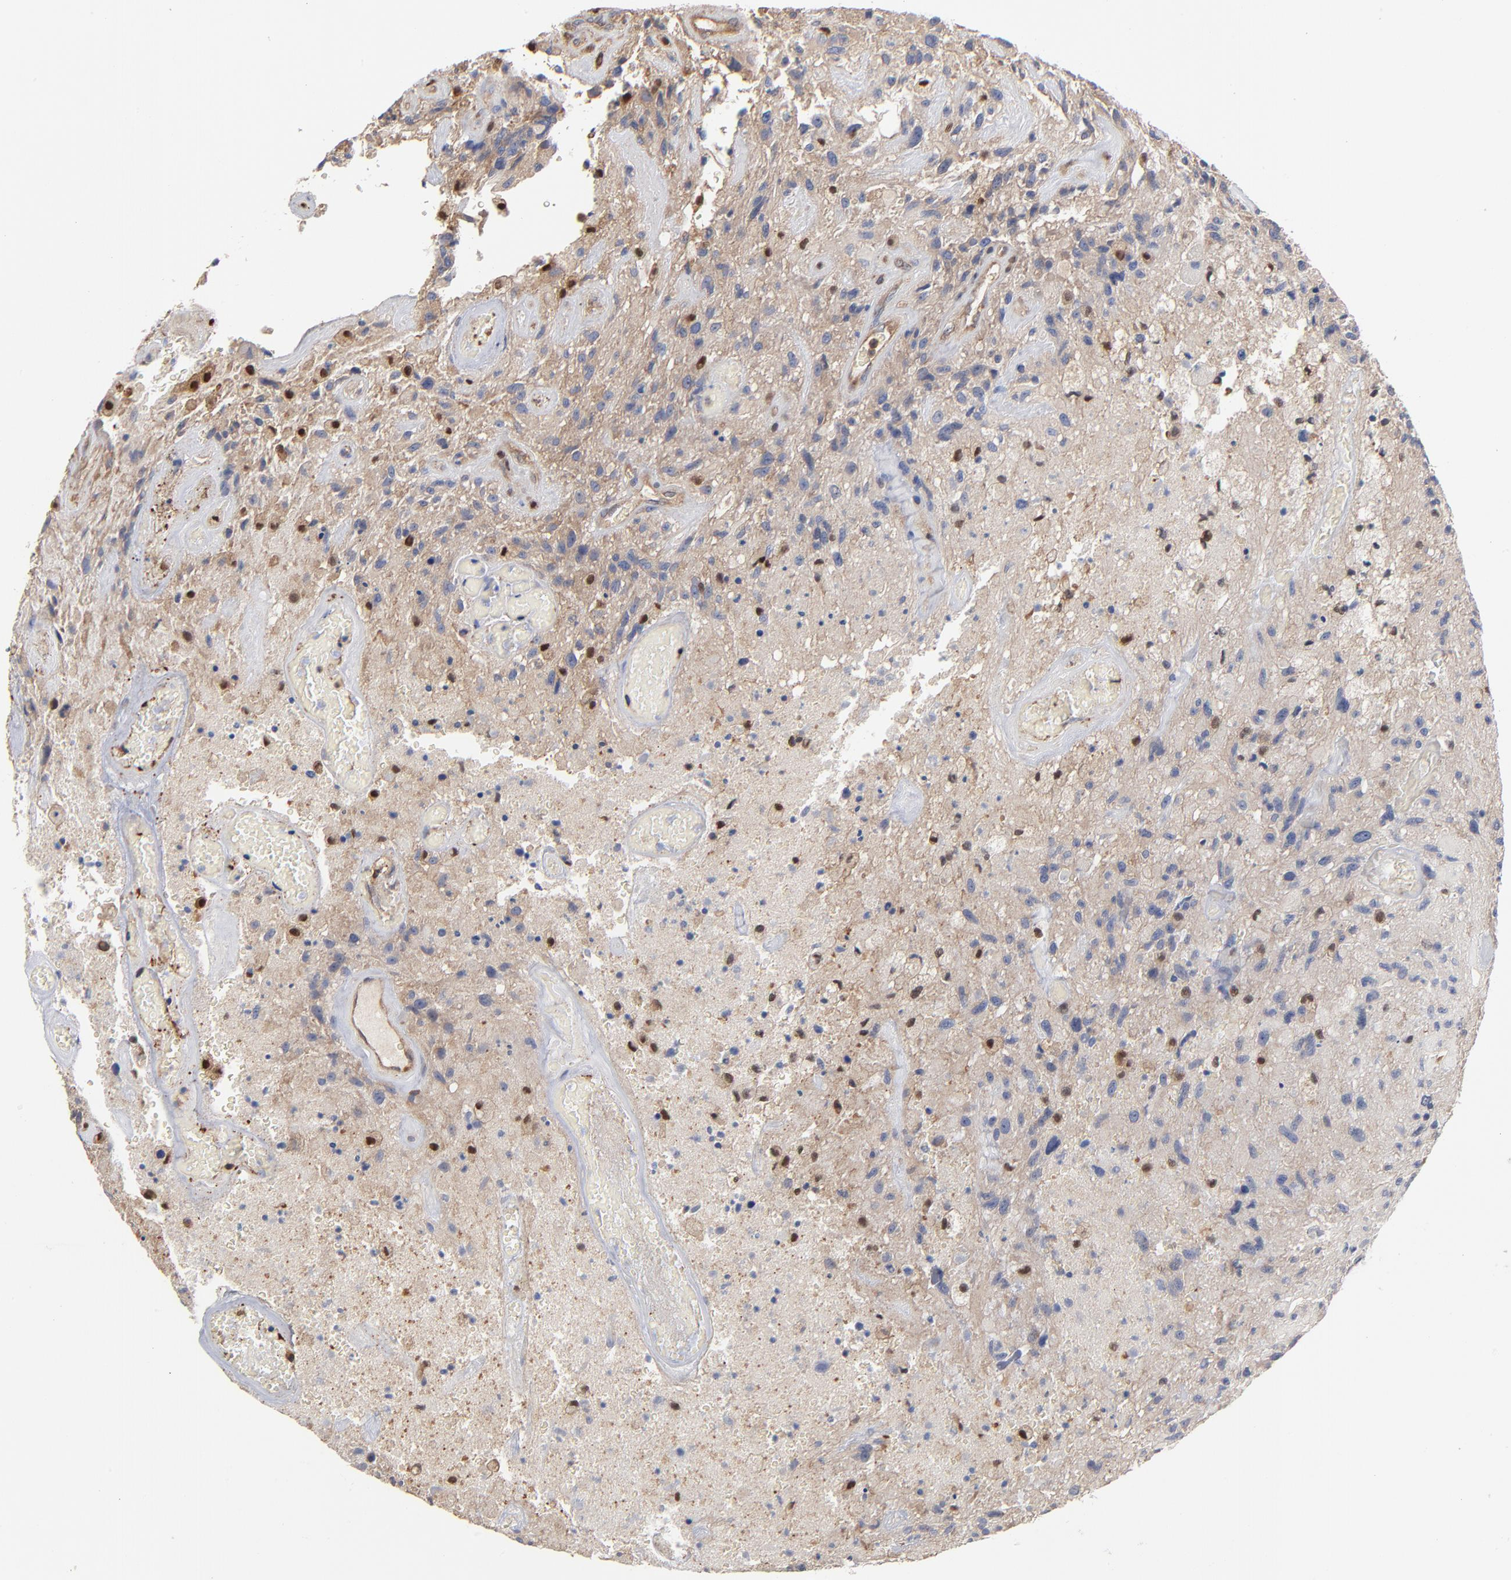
{"staining": {"intensity": "negative", "quantity": "none", "location": "none"}, "tissue": "glioma", "cell_type": "Tumor cells", "image_type": "cancer", "snomed": [{"axis": "morphology", "description": "Normal tissue, NOS"}, {"axis": "morphology", "description": "Glioma, malignant, High grade"}, {"axis": "topography", "description": "Cerebral cortex"}], "caption": "DAB (3,3'-diaminobenzidine) immunohistochemical staining of high-grade glioma (malignant) shows no significant staining in tumor cells.", "gene": "ARHGEF6", "patient": {"sex": "male", "age": 75}}